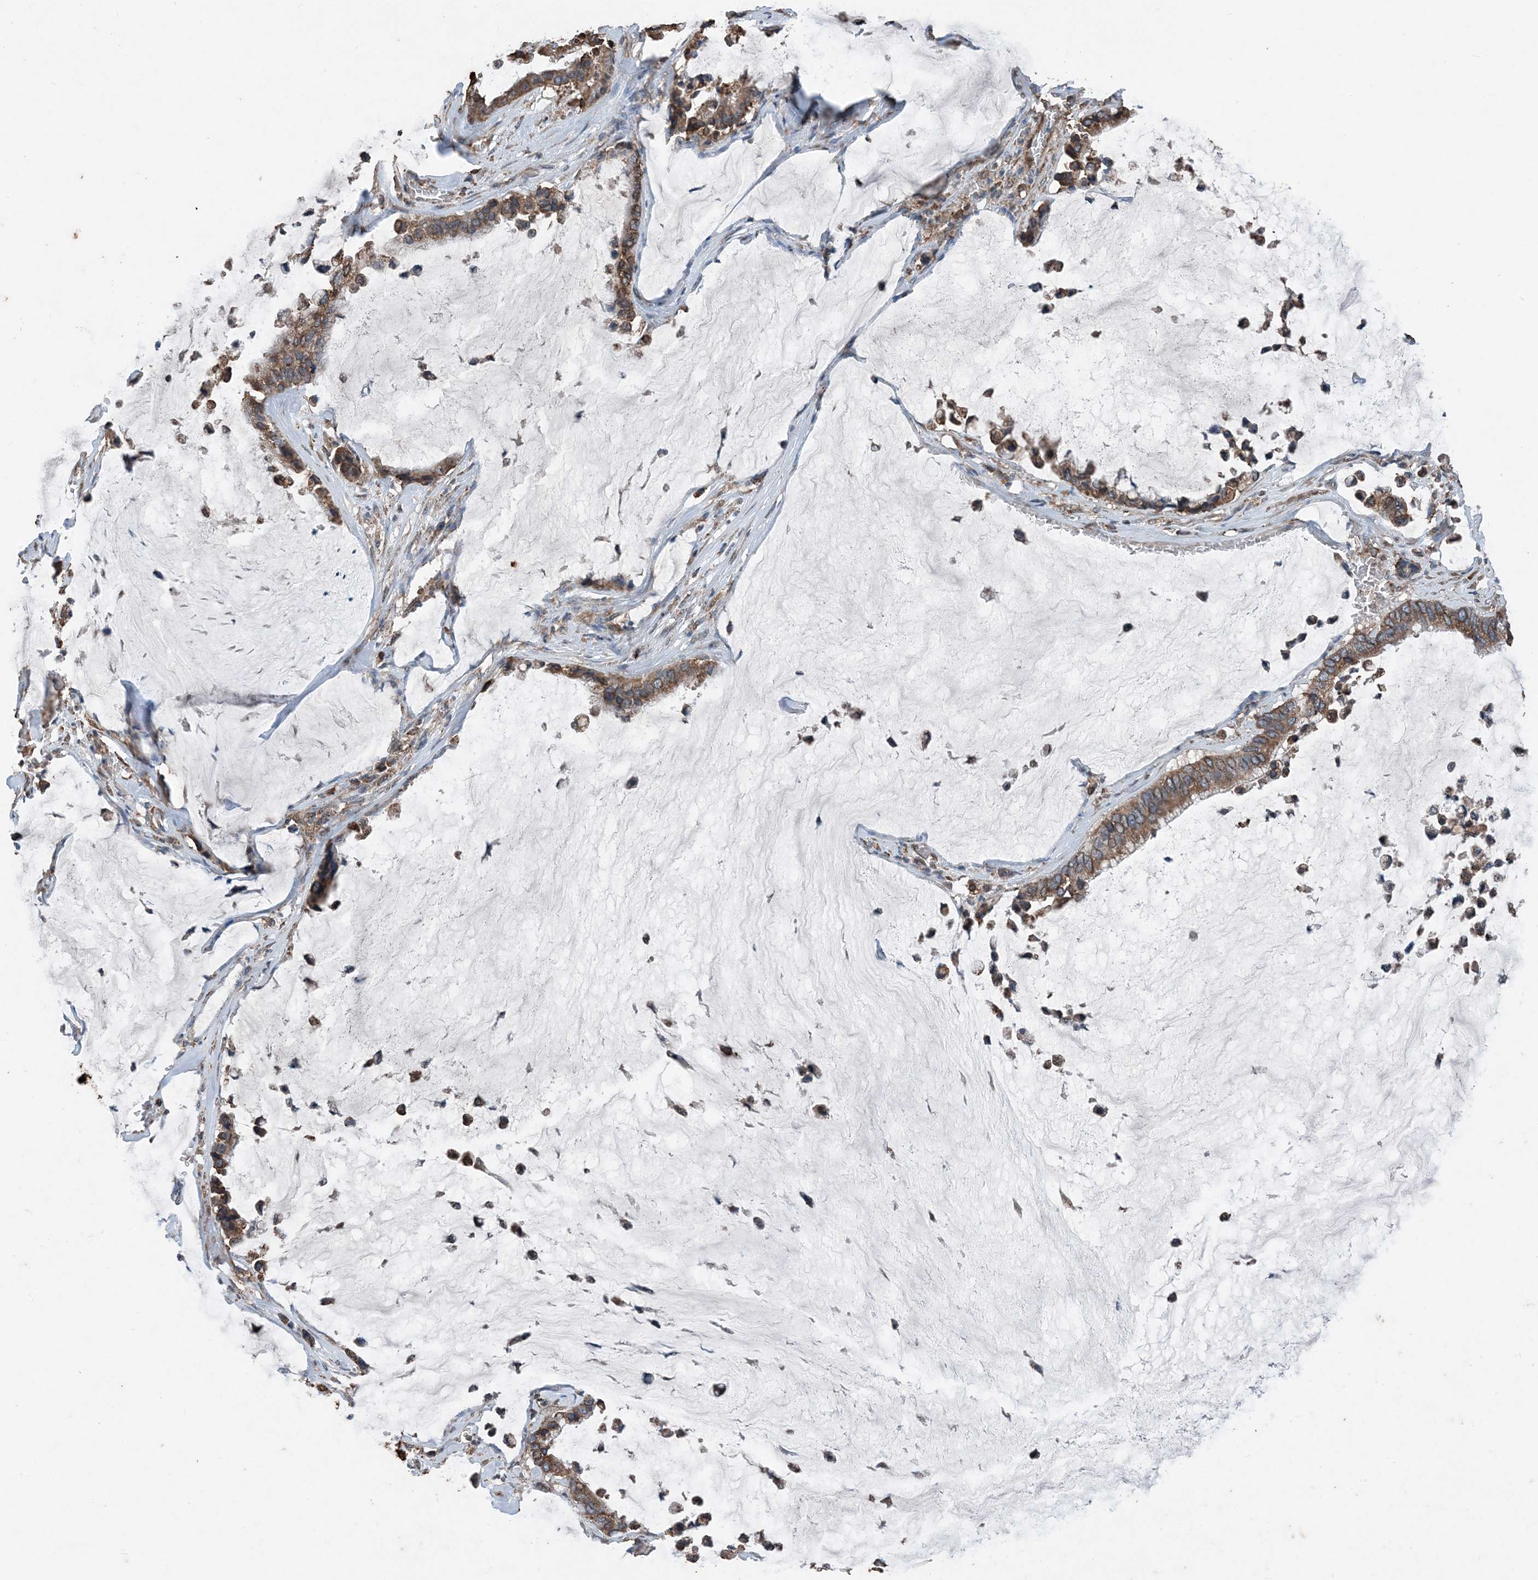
{"staining": {"intensity": "moderate", "quantity": ">75%", "location": "cytoplasmic/membranous"}, "tissue": "pancreatic cancer", "cell_type": "Tumor cells", "image_type": "cancer", "snomed": [{"axis": "morphology", "description": "Adenocarcinoma, NOS"}, {"axis": "topography", "description": "Pancreas"}], "caption": "Immunohistochemistry (IHC) staining of pancreatic cancer, which shows medium levels of moderate cytoplasmic/membranous positivity in approximately >75% of tumor cells indicating moderate cytoplasmic/membranous protein staining. The staining was performed using DAB (brown) for protein detection and nuclei were counterstained in hematoxylin (blue).", "gene": "PDIA6", "patient": {"sex": "male", "age": 41}}